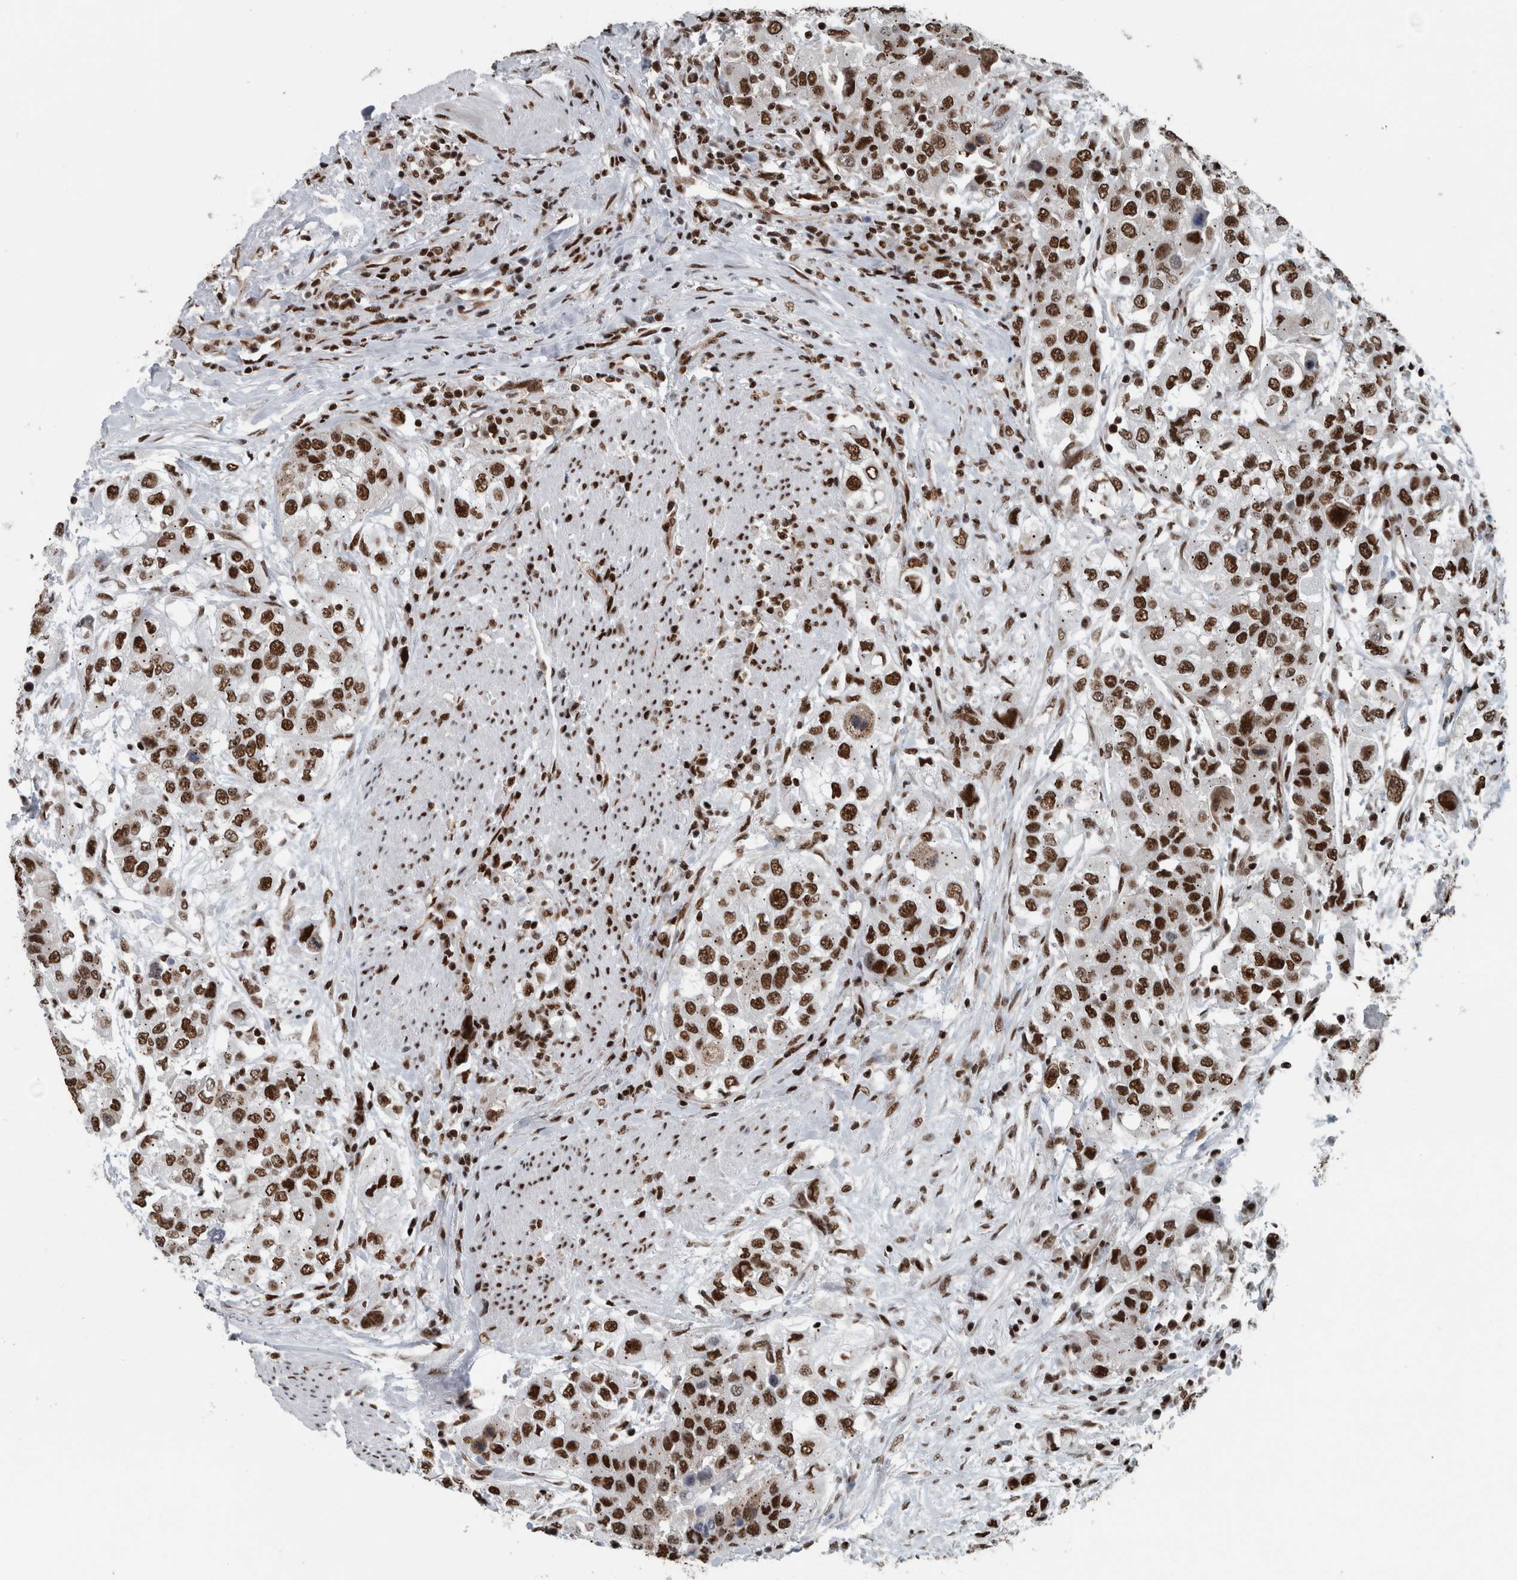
{"staining": {"intensity": "strong", "quantity": ">75%", "location": "nuclear"}, "tissue": "urothelial cancer", "cell_type": "Tumor cells", "image_type": "cancer", "snomed": [{"axis": "morphology", "description": "Urothelial carcinoma, High grade"}, {"axis": "topography", "description": "Urinary bladder"}], "caption": "A micrograph of human high-grade urothelial carcinoma stained for a protein demonstrates strong nuclear brown staining in tumor cells.", "gene": "DNMT3A", "patient": {"sex": "female", "age": 80}}